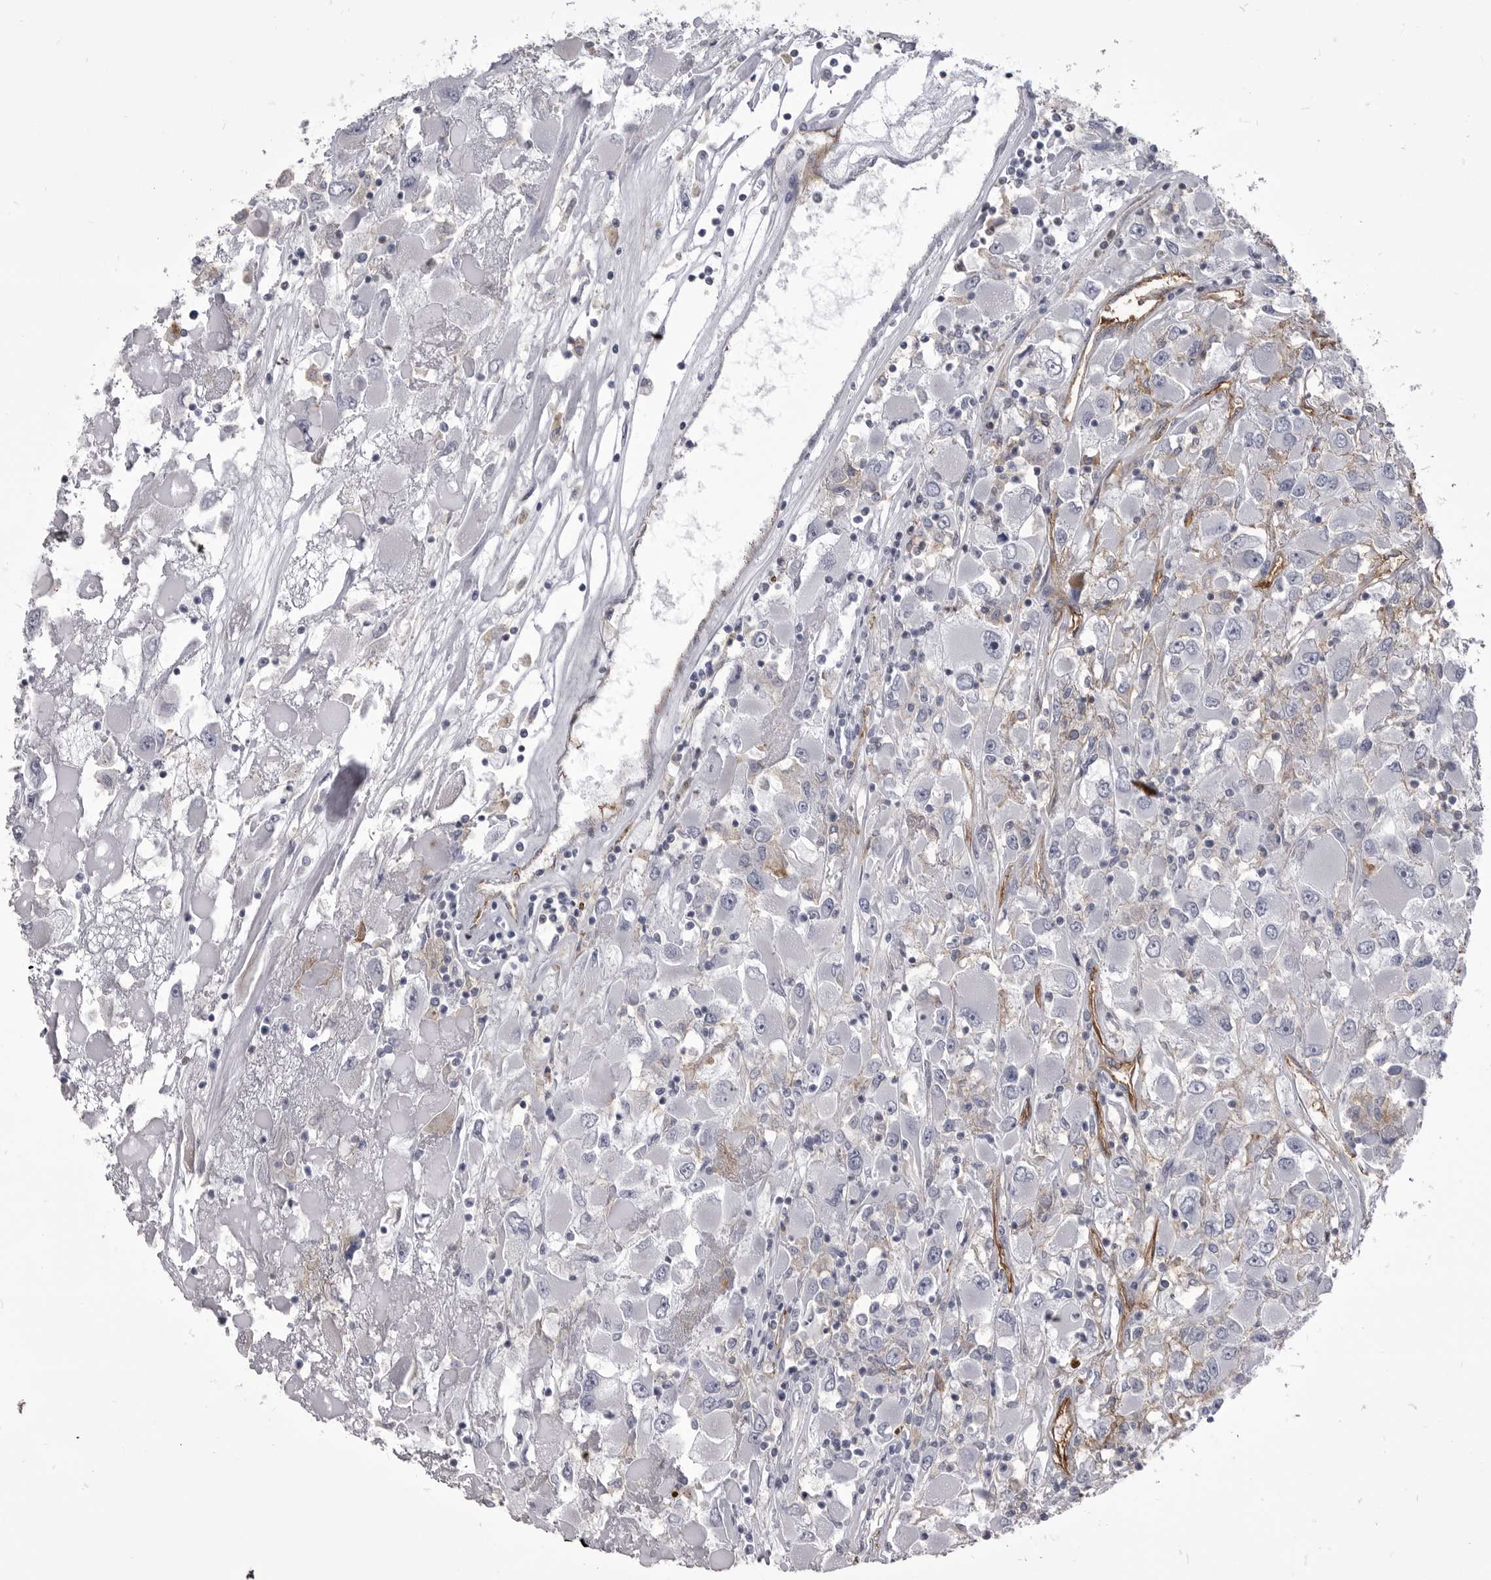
{"staining": {"intensity": "negative", "quantity": "none", "location": "none"}, "tissue": "renal cancer", "cell_type": "Tumor cells", "image_type": "cancer", "snomed": [{"axis": "morphology", "description": "Adenocarcinoma, NOS"}, {"axis": "topography", "description": "Kidney"}], "caption": "An image of renal adenocarcinoma stained for a protein shows no brown staining in tumor cells.", "gene": "OPLAH", "patient": {"sex": "female", "age": 52}}